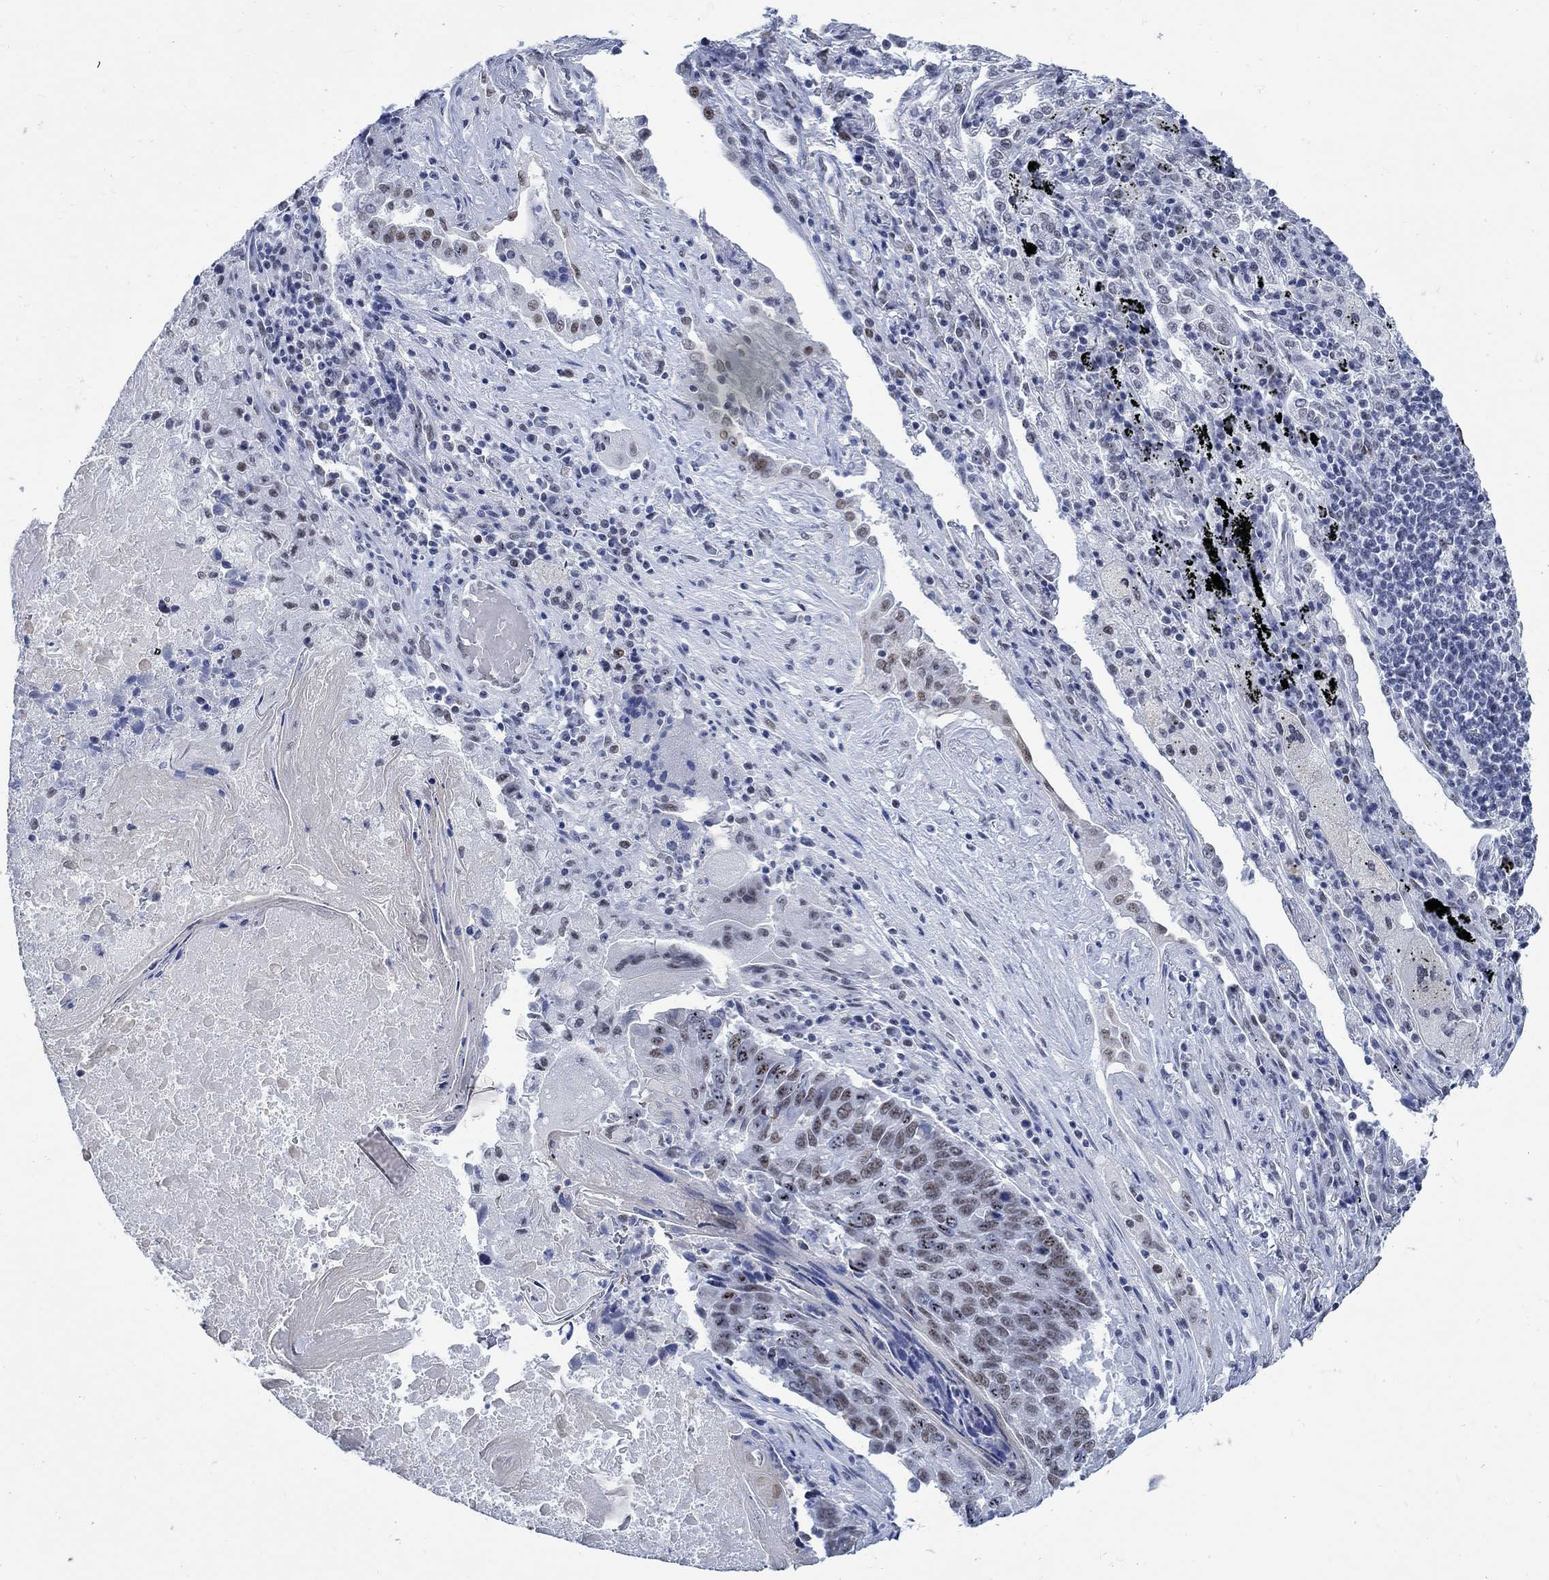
{"staining": {"intensity": "weak", "quantity": "25%-75%", "location": "nuclear"}, "tissue": "lung cancer", "cell_type": "Tumor cells", "image_type": "cancer", "snomed": [{"axis": "morphology", "description": "Squamous cell carcinoma, NOS"}, {"axis": "topography", "description": "Lung"}], "caption": "A brown stain highlights weak nuclear positivity of a protein in human lung squamous cell carcinoma tumor cells.", "gene": "DLK1", "patient": {"sex": "male", "age": 73}}